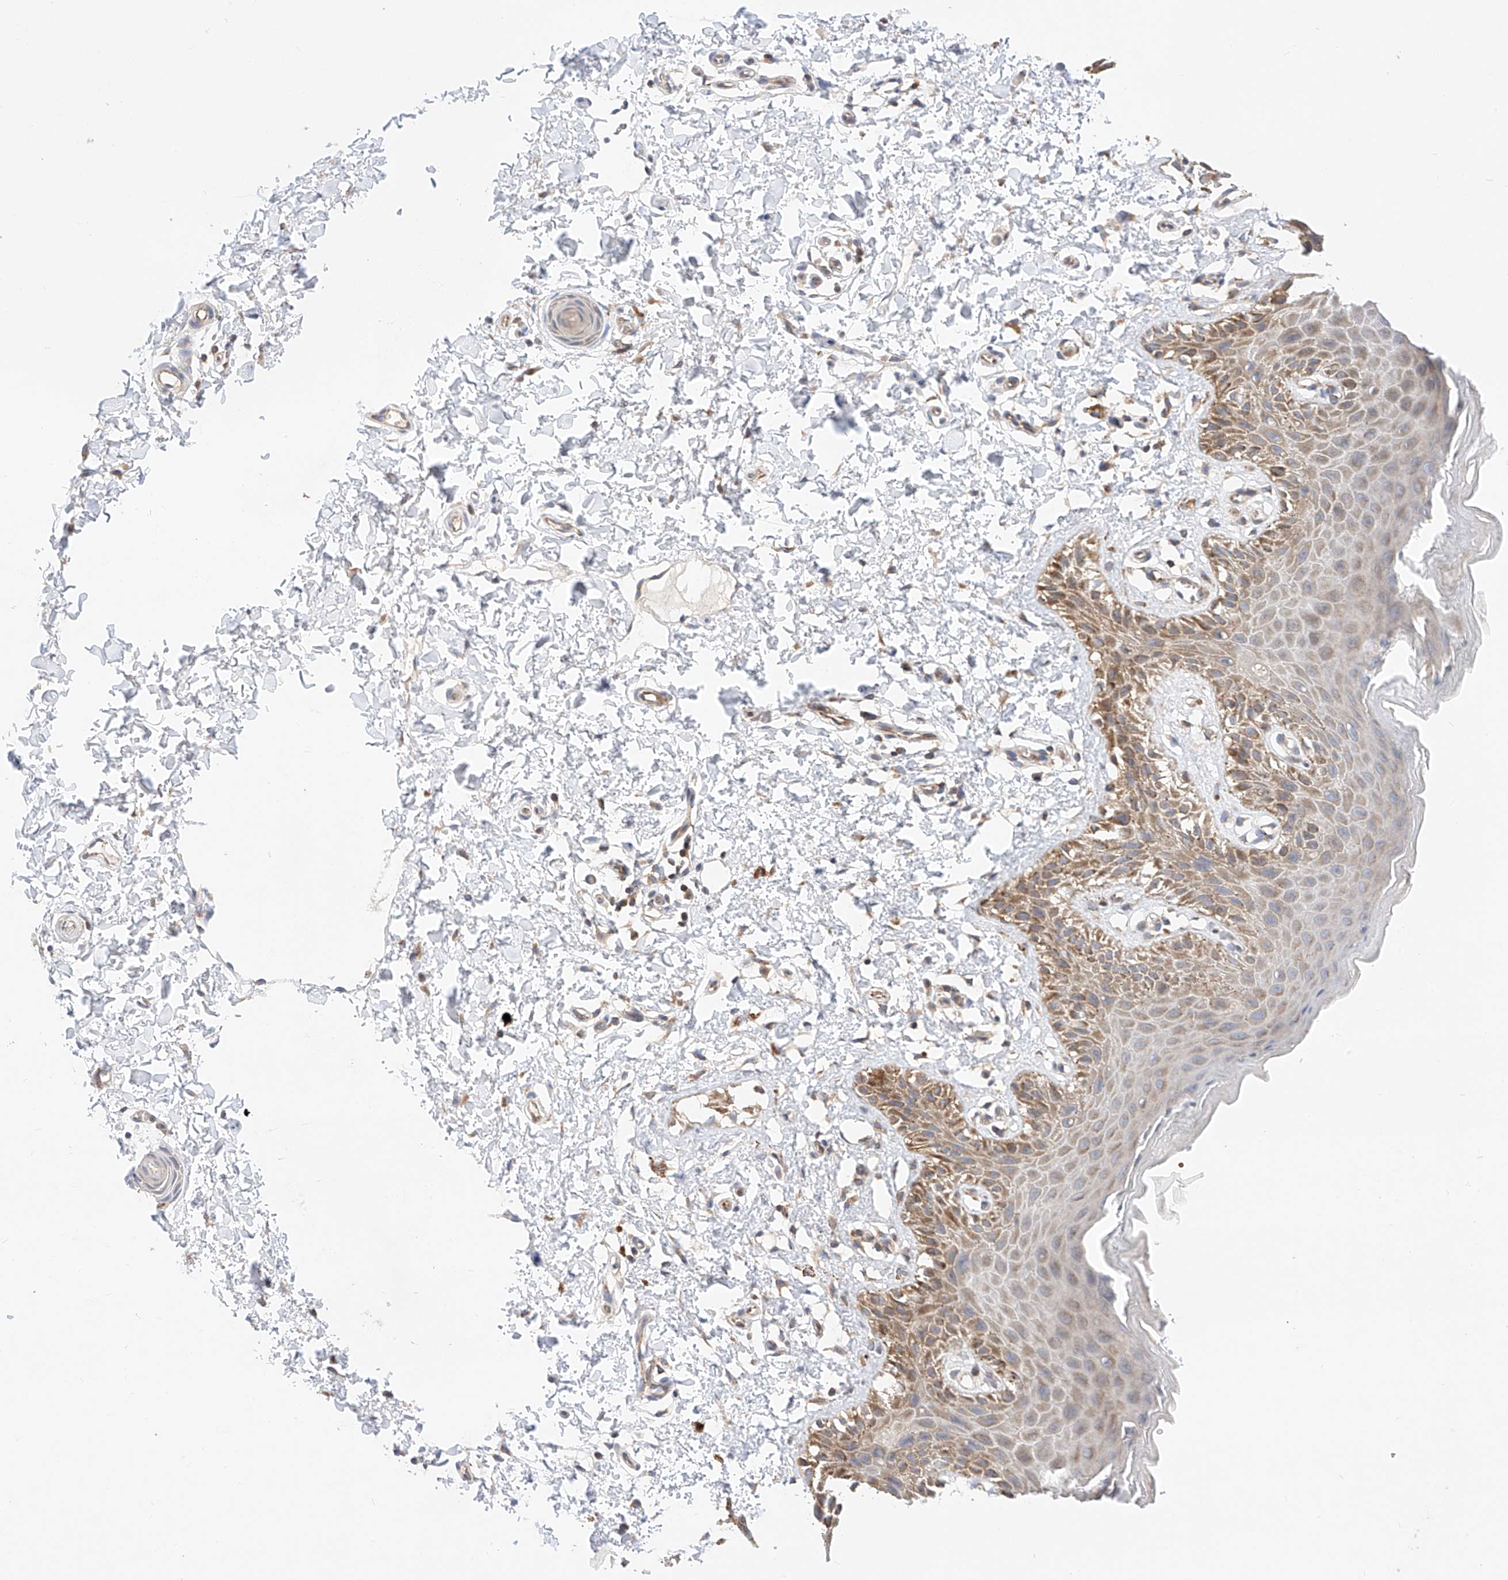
{"staining": {"intensity": "strong", "quantity": "25%-75%", "location": "cytoplasmic/membranous"}, "tissue": "skin", "cell_type": "Epidermal cells", "image_type": "normal", "snomed": [{"axis": "morphology", "description": "Normal tissue, NOS"}, {"axis": "topography", "description": "Anal"}], "caption": "Immunohistochemistry (IHC) of normal human skin demonstrates high levels of strong cytoplasmic/membranous staining in about 25%-75% of epidermal cells. The protein is shown in brown color, while the nuclei are stained blue.", "gene": "NR1D1", "patient": {"sex": "male", "age": 44}}